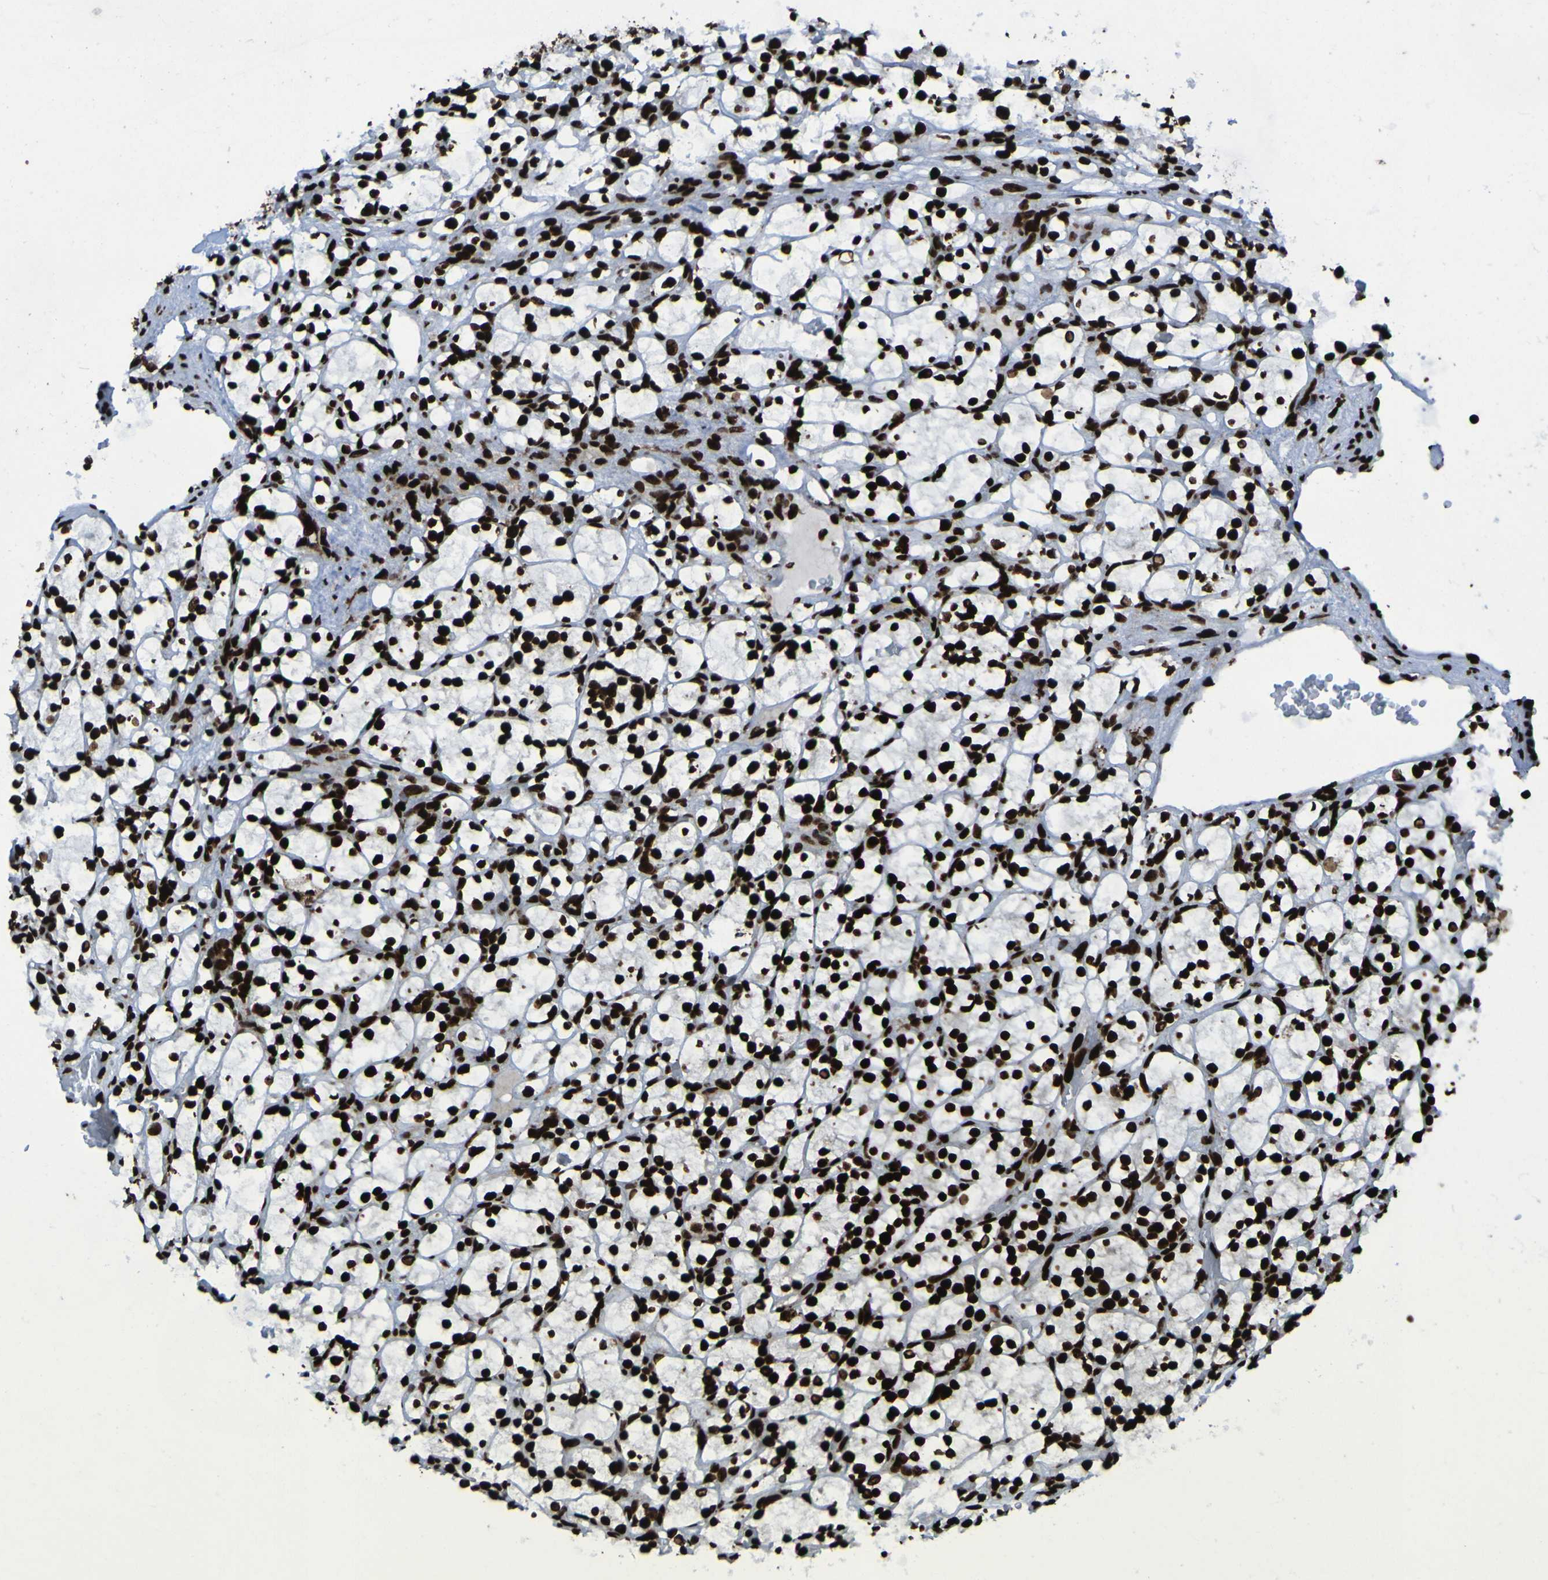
{"staining": {"intensity": "strong", "quantity": ">75%", "location": "nuclear"}, "tissue": "renal cancer", "cell_type": "Tumor cells", "image_type": "cancer", "snomed": [{"axis": "morphology", "description": "Adenocarcinoma, NOS"}, {"axis": "topography", "description": "Kidney"}], "caption": "The image reveals a brown stain indicating the presence of a protein in the nuclear of tumor cells in renal adenocarcinoma.", "gene": "NPM1", "patient": {"sex": "female", "age": 69}}